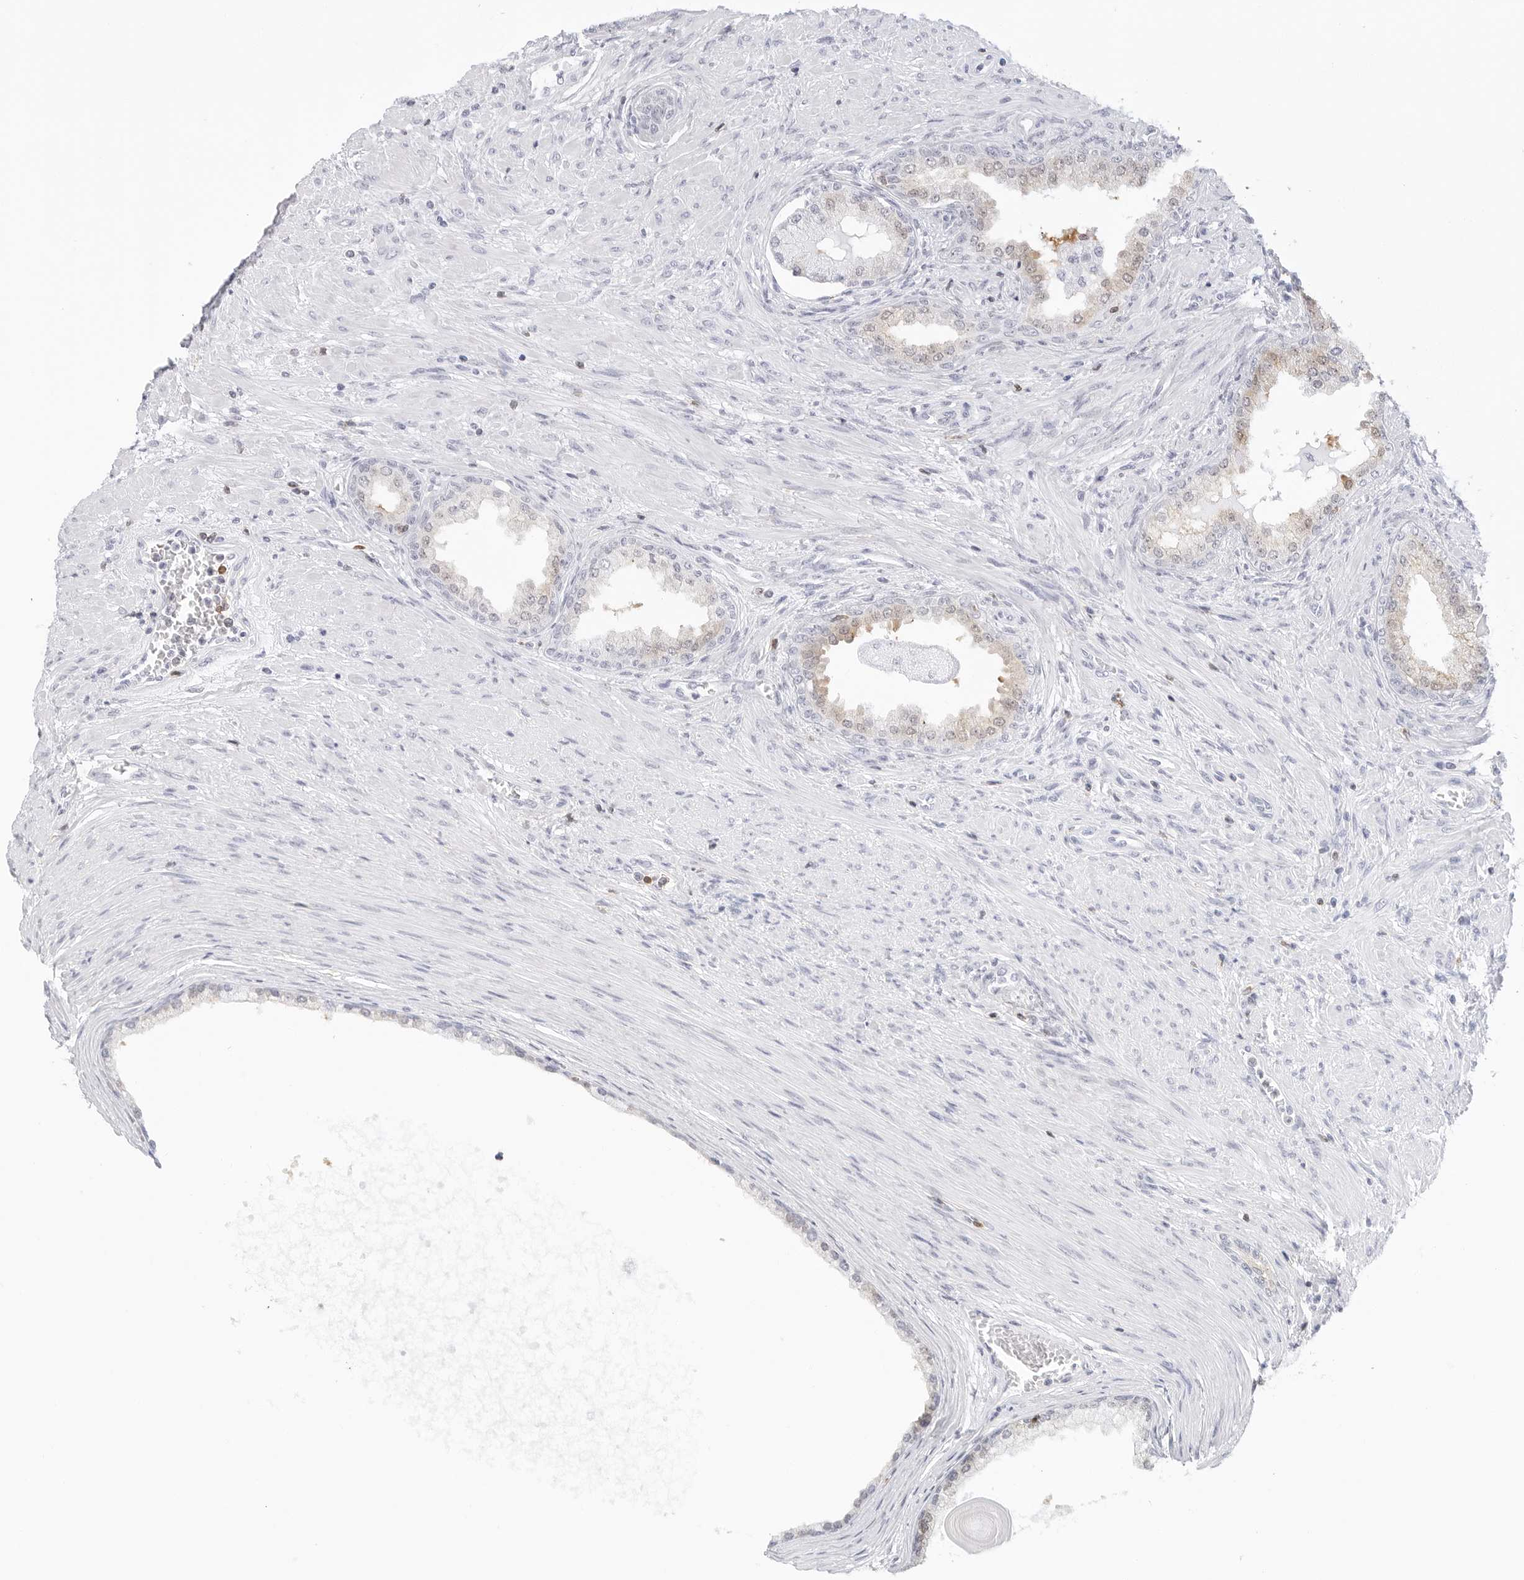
{"staining": {"intensity": "weak", "quantity": "<25%", "location": "cytoplasmic/membranous"}, "tissue": "prostate cancer", "cell_type": "Tumor cells", "image_type": "cancer", "snomed": [{"axis": "morphology", "description": "Normal tissue, NOS"}, {"axis": "morphology", "description": "Adenocarcinoma, Low grade"}, {"axis": "topography", "description": "Prostate"}, {"axis": "topography", "description": "Peripheral nerve tissue"}], "caption": "IHC photomicrograph of human prostate cancer (low-grade adenocarcinoma) stained for a protein (brown), which exhibits no positivity in tumor cells.", "gene": "SLC9A3R1", "patient": {"sex": "male", "age": 71}}